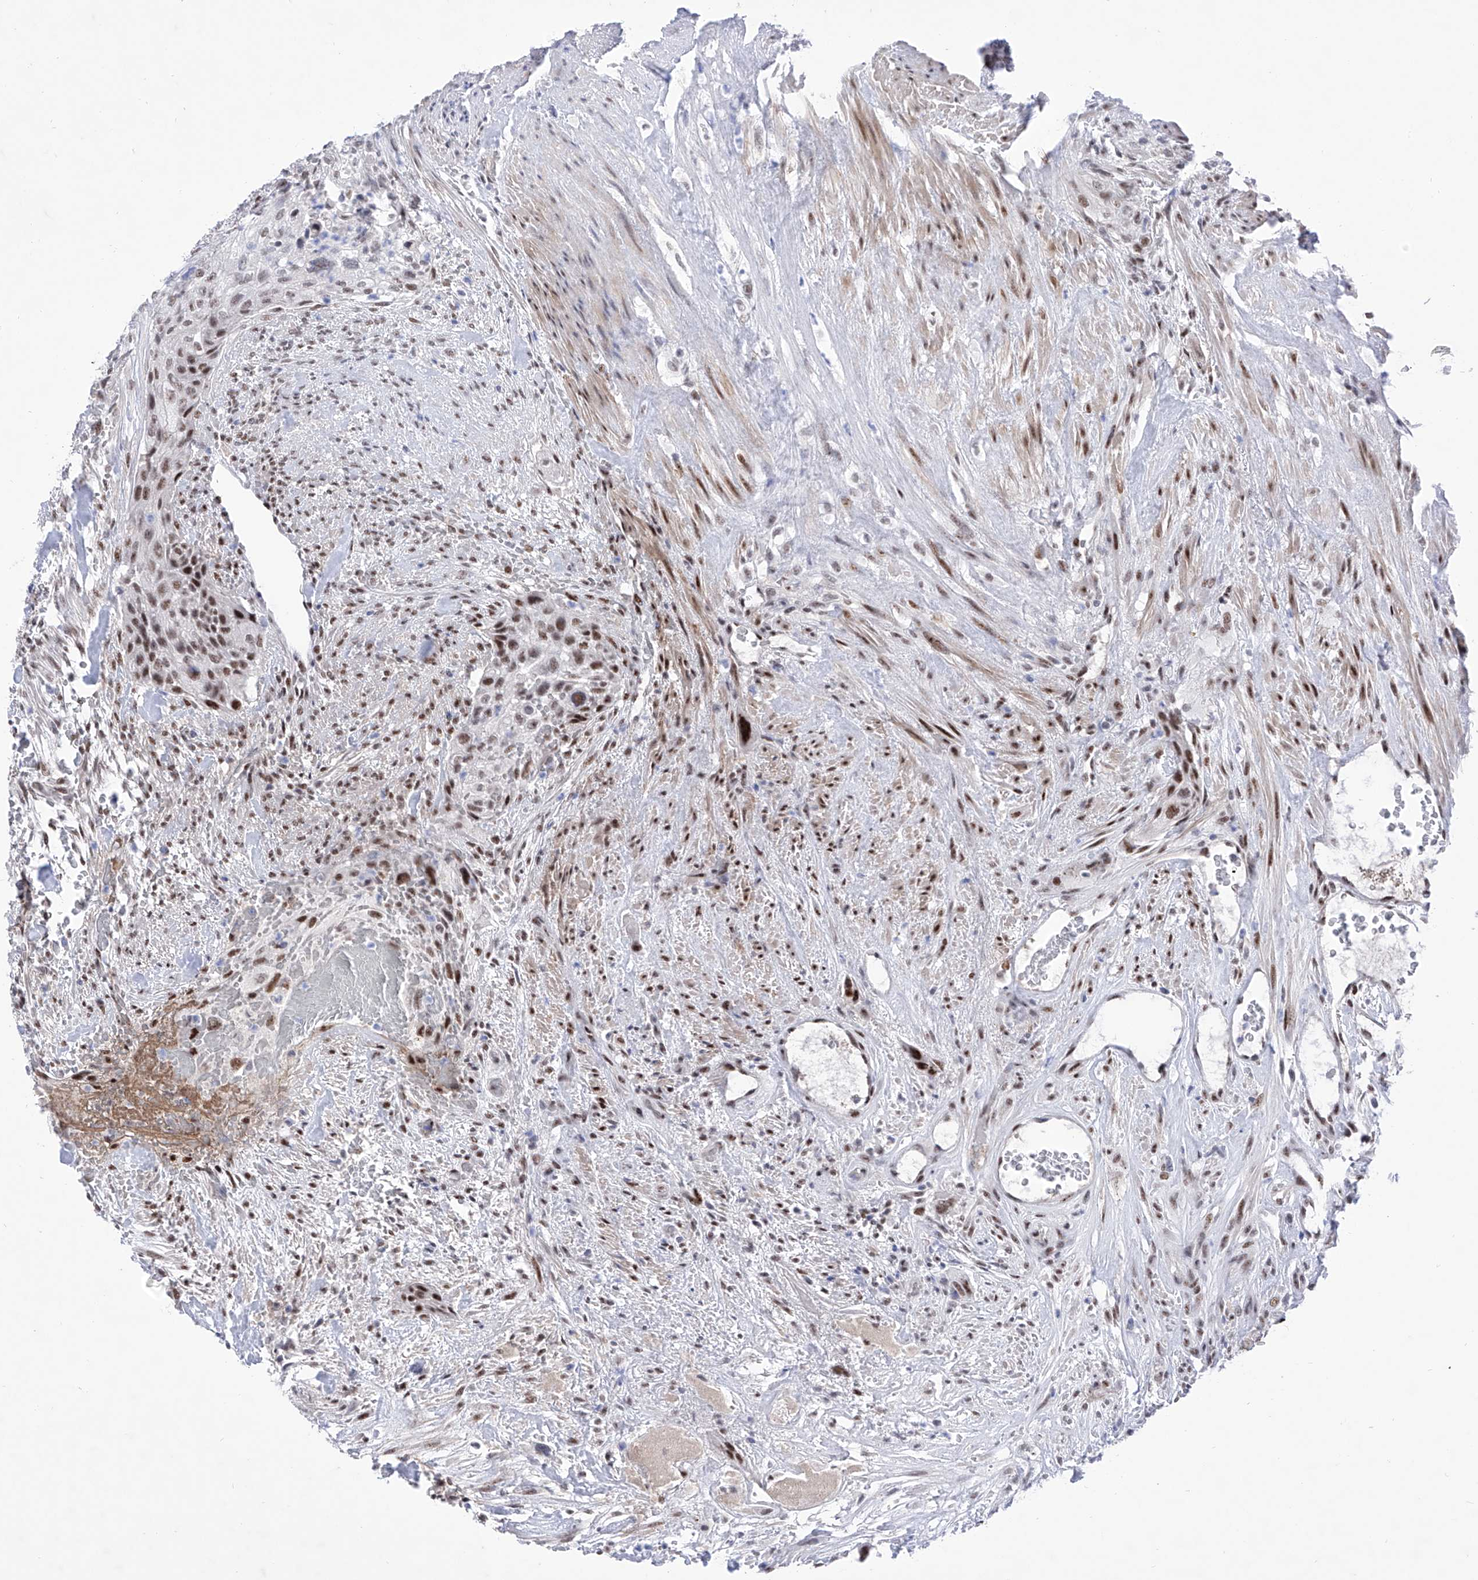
{"staining": {"intensity": "moderate", "quantity": ">75%", "location": "nuclear"}, "tissue": "urothelial cancer", "cell_type": "Tumor cells", "image_type": "cancer", "snomed": [{"axis": "morphology", "description": "Urothelial carcinoma, High grade"}, {"axis": "topography", "description": "Urinary bladder"}], "caption": "Human urothelial carcinoma (high-grade) stained with a brown dye reveals moderate nuclear positive expression in about >75% of tumor cells.", "gene": "ATN1", "patient": {"sex": "male", "age": 35}}